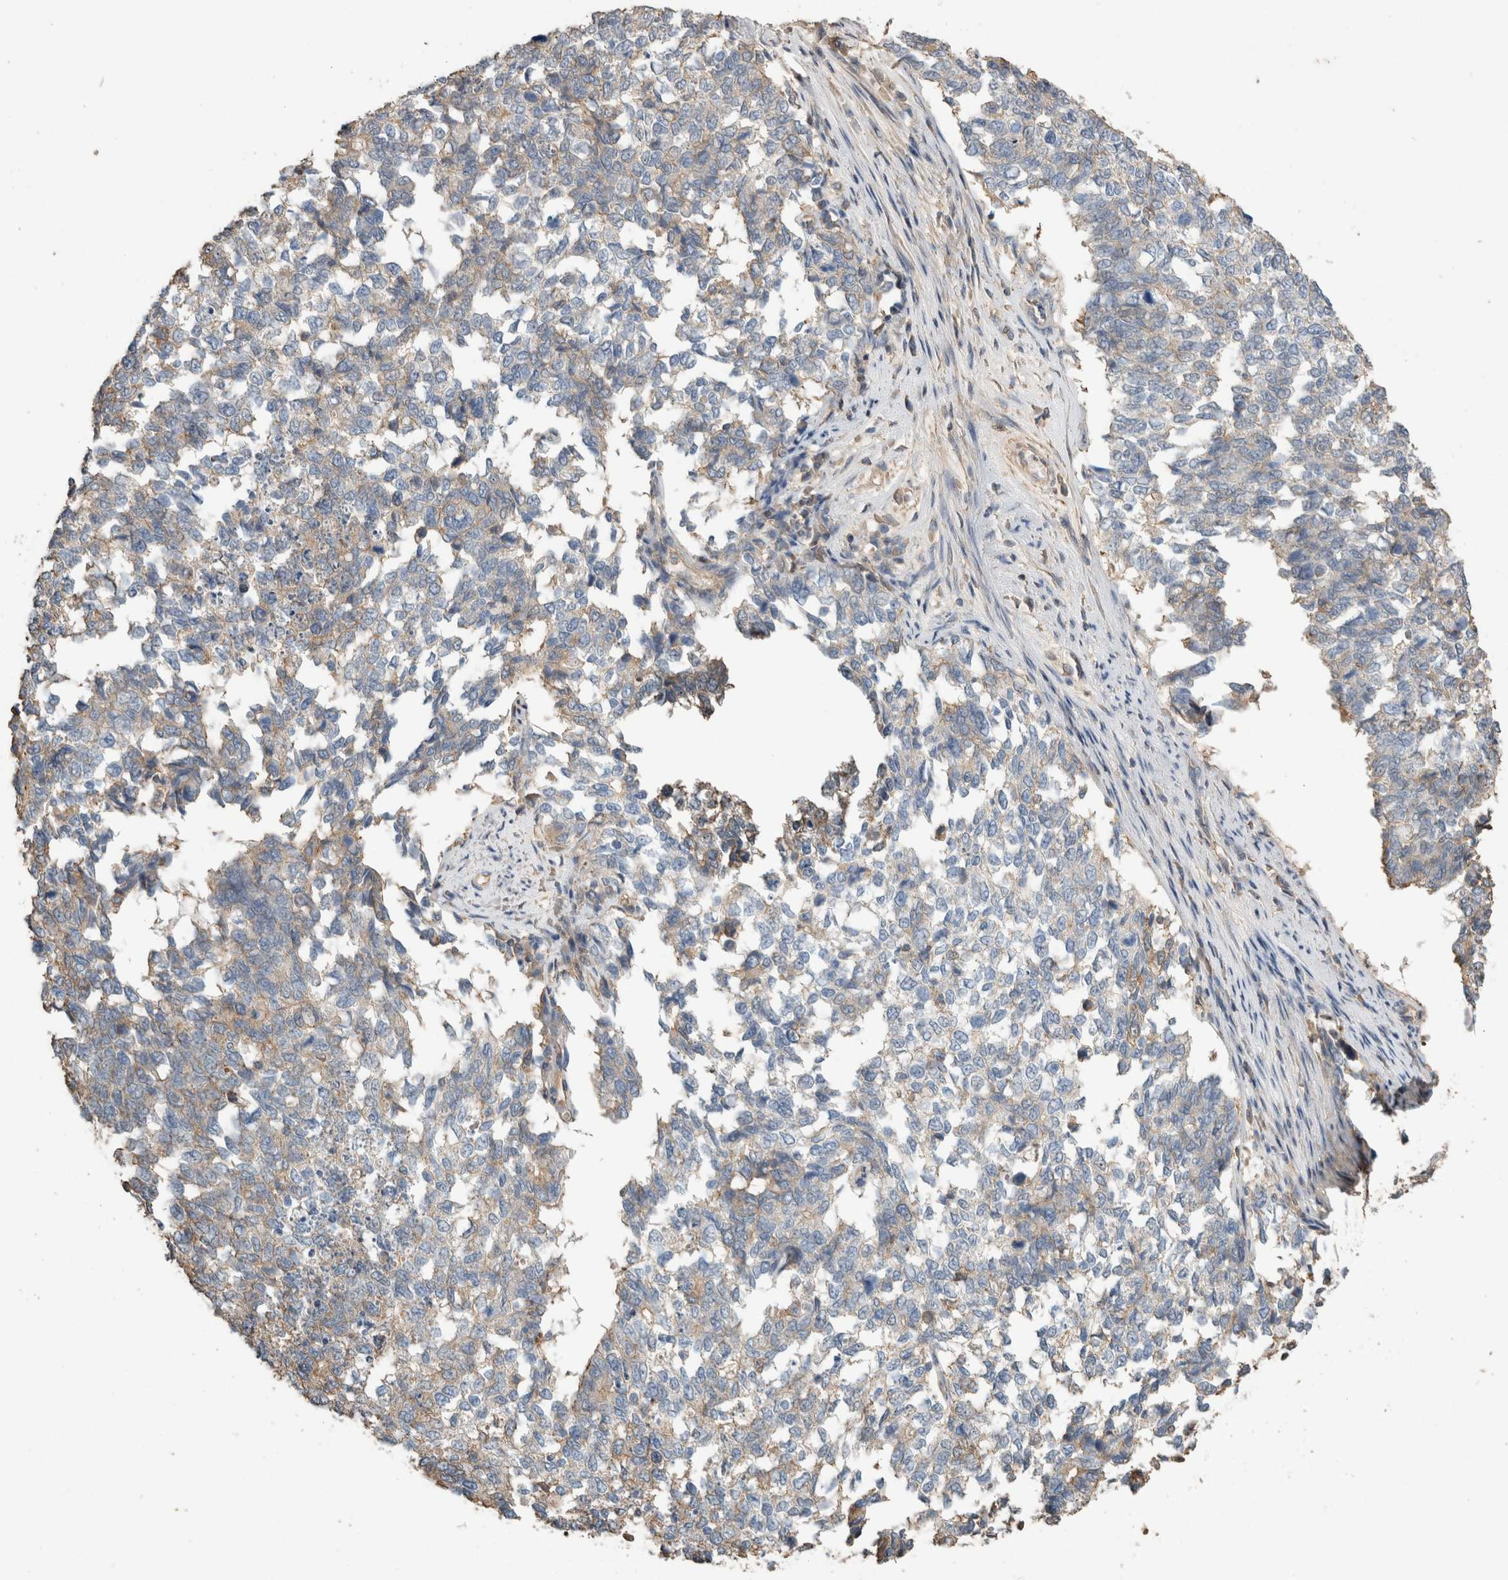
{"staining": {"intensity": "weak", "quantity": "<25%", "location": "cytoplasmic/membranous"}, "tissue": "cervical cancer", "cell_type": "Tumor cells", "image_type": "cancer", "snomed": [{"axis": "morphology", "description": "Squamous cell carcinoma, NOS"}, {"axis": "topography", "description": "Cervix"}], "caption": "This photomicrograph is of cervical squamous cell carcinoma stained with immunohistochemistry (IHC) to label a protein in brown with the nuclei are counter-stained blue. There is no positivity in tumor cells.", "gene": "EIF4G3", "patient": {"sex": "female", "age": 63}}